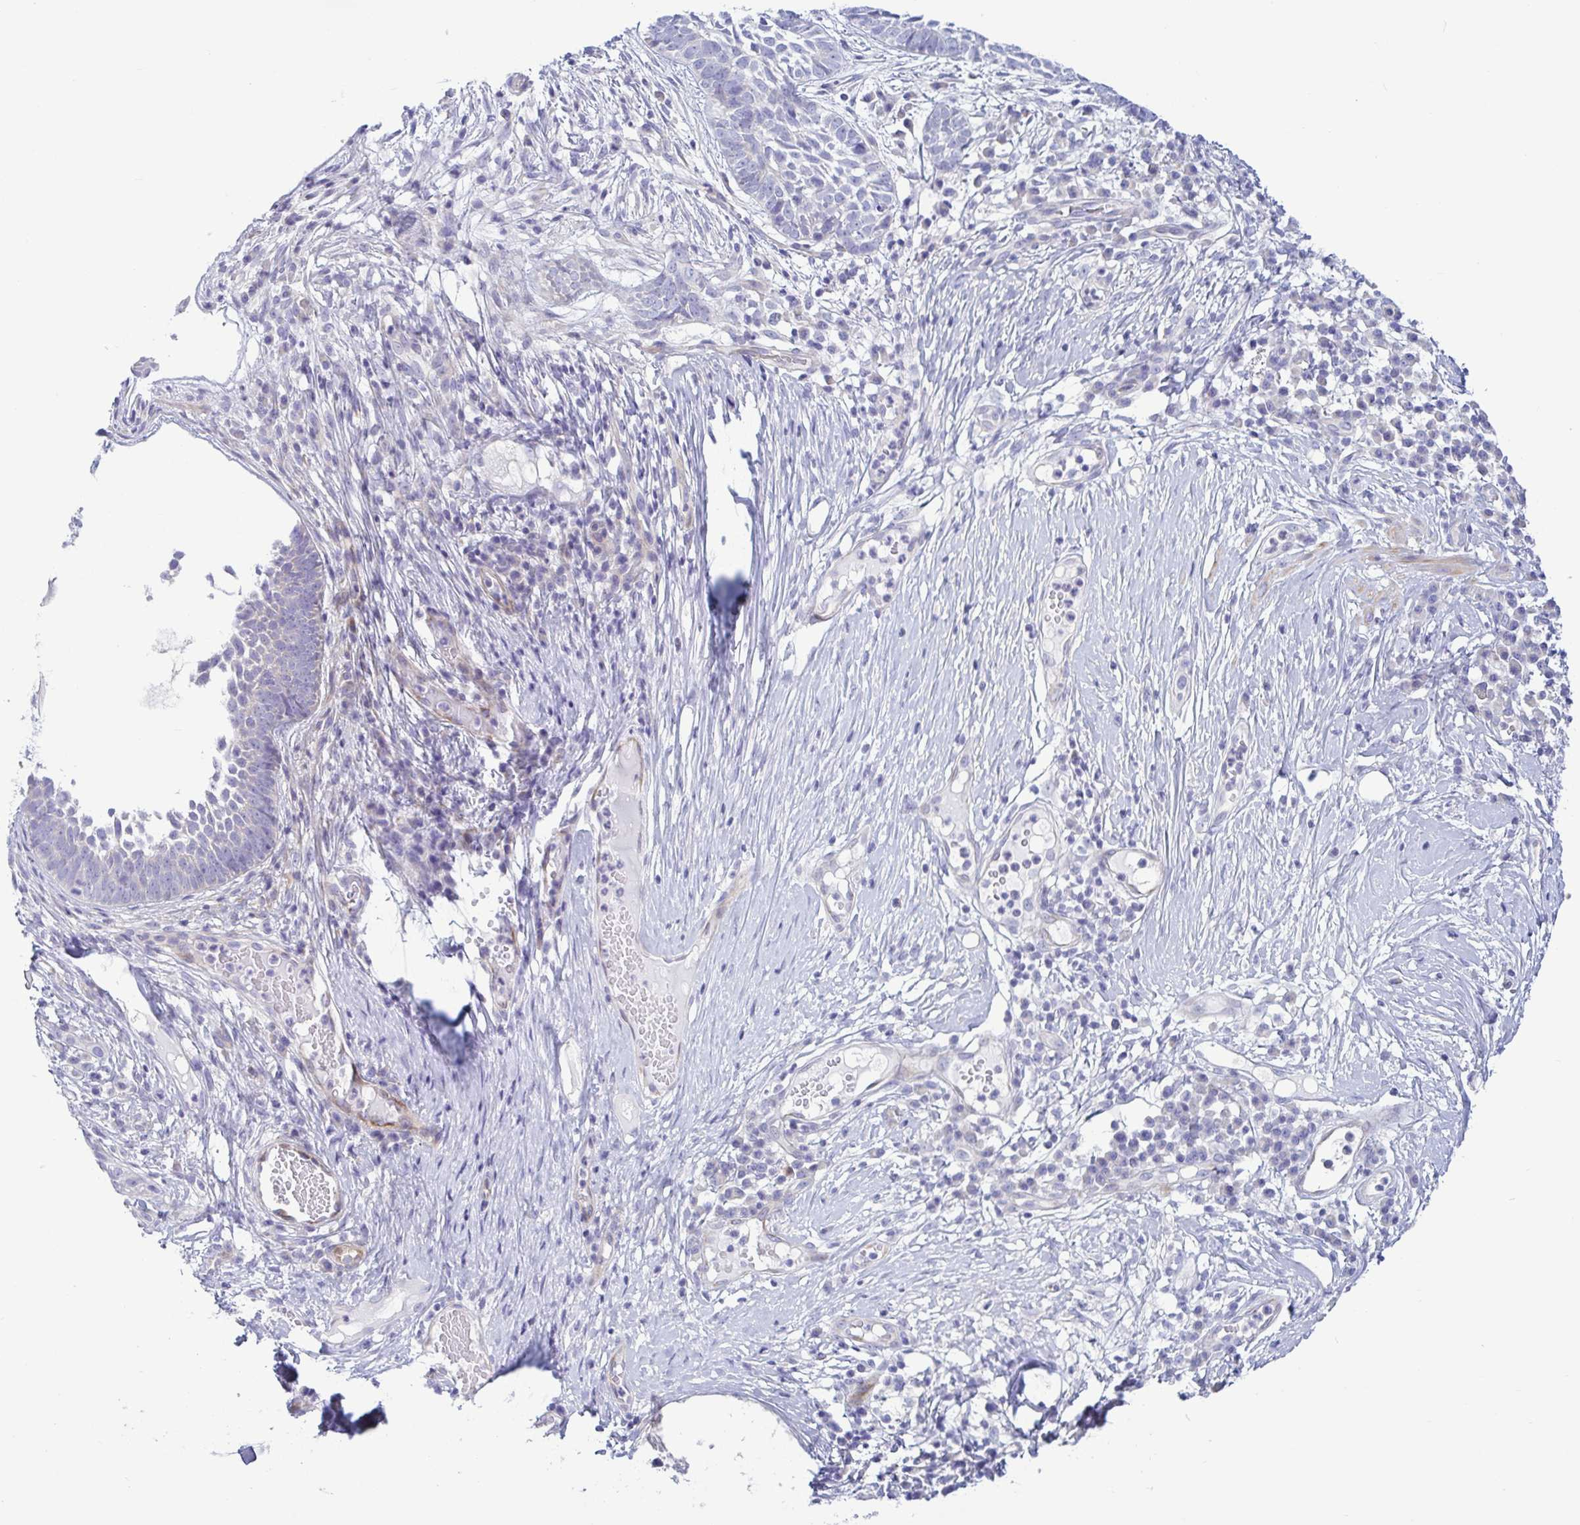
{"staining": {"intensity": "negative", "quantity": "none", "location": "none"}, "tissue": "skin cancer", "cell_type": "Tumor cells", "image_type": "cancer", "snomed": [{"axis": "morphology", "description": "Basal cell carcinoma"}, {"axis": "topography", "description": "Skin"}], "caption": "Skin basal cell carcinoma was stained to show a protein in brown. There is no significant staining in tumor cells.", "gene": "TNNI2", "patient": {"sex": "female", "age": 89}}